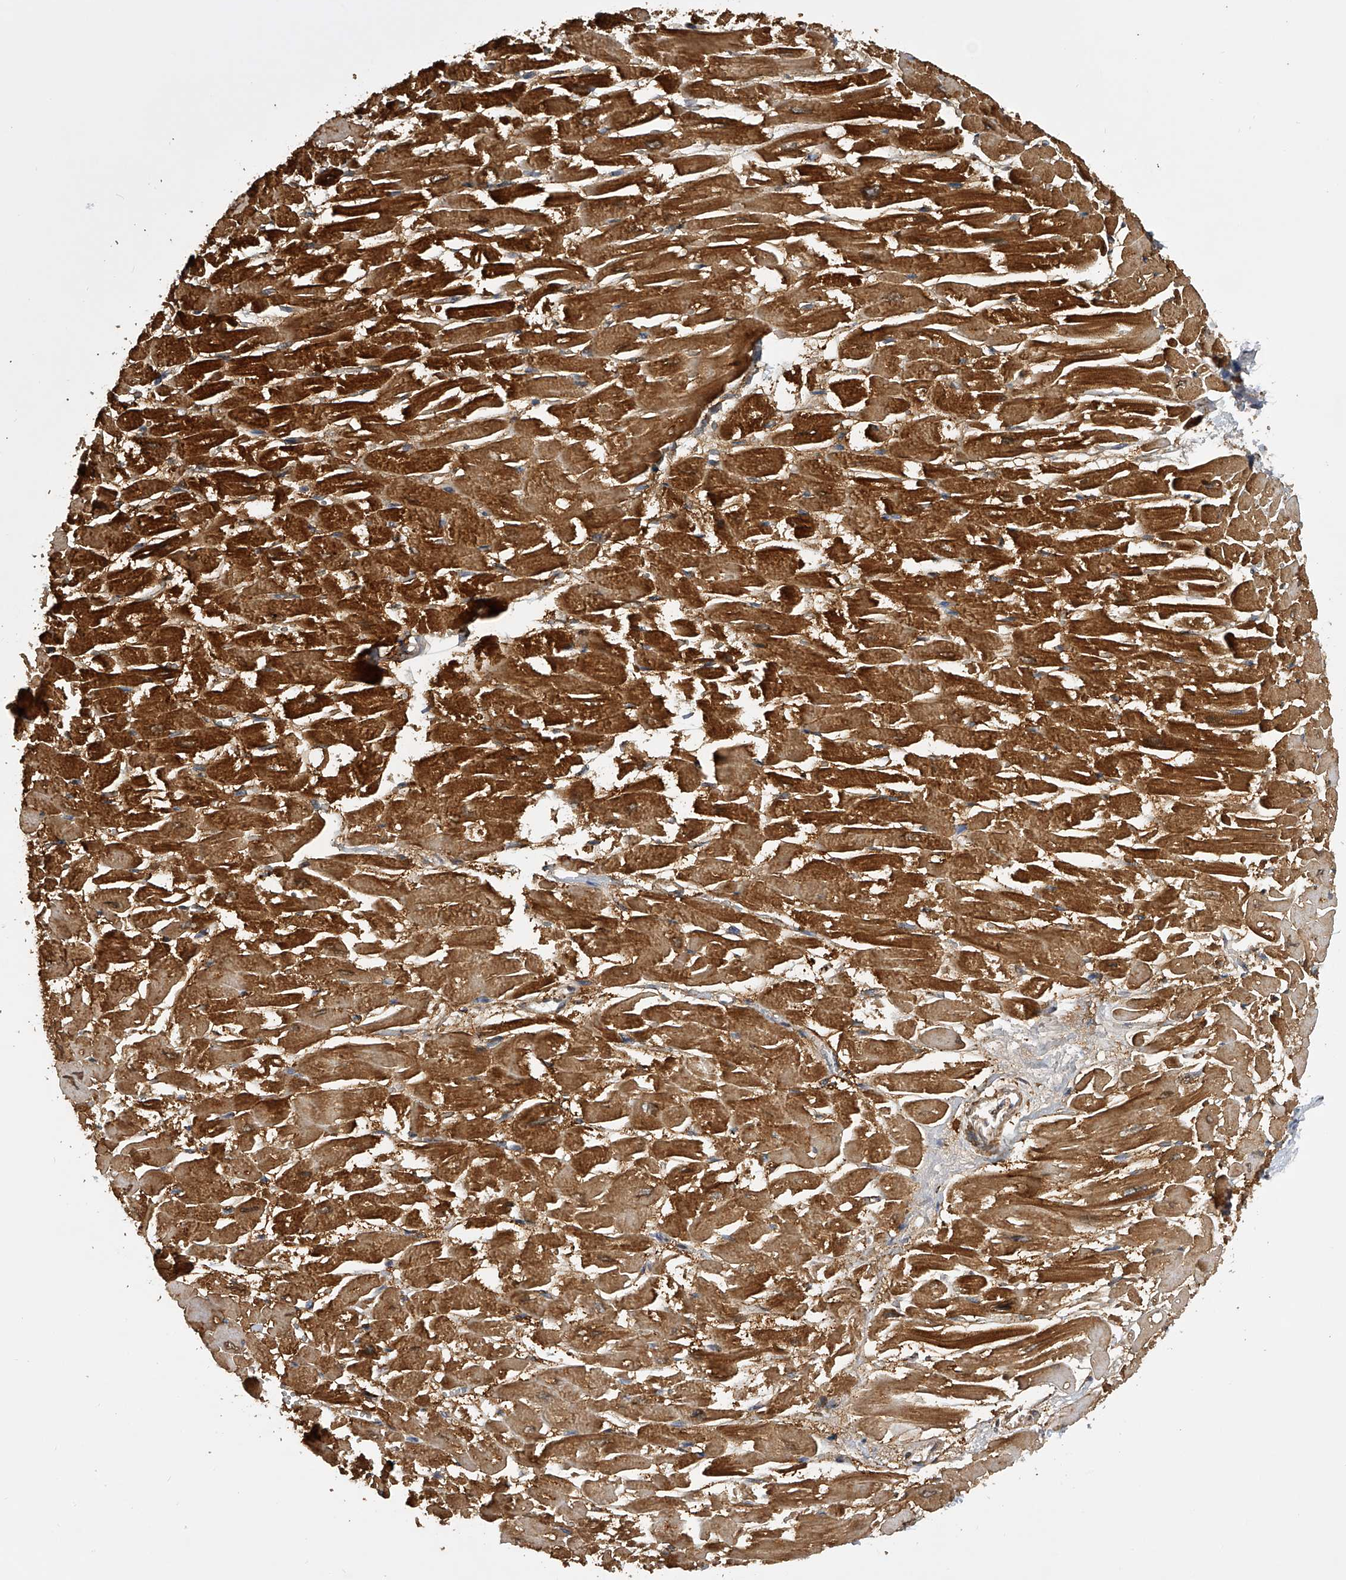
{"staining": {"intensity": "strong", "quantity": ">75%", "location": "cytoplasmic/membranous"}, "tissue": "heart muscle", "cell_type": "Cardiomyocytes", "image_type": "normal", "snomed": [{"axis": "morphology", "description": "Normal tissue, NOS"}, {"axis": "topography", "description": "Heart"}], "caption": "Normal heart muscle demonstrates strong cytoplasmic/membranous positivity in approximately >75% of cardiomyocytes.", "gene": "PTPRA", "patient": {"sex": "male", "age": 54}}